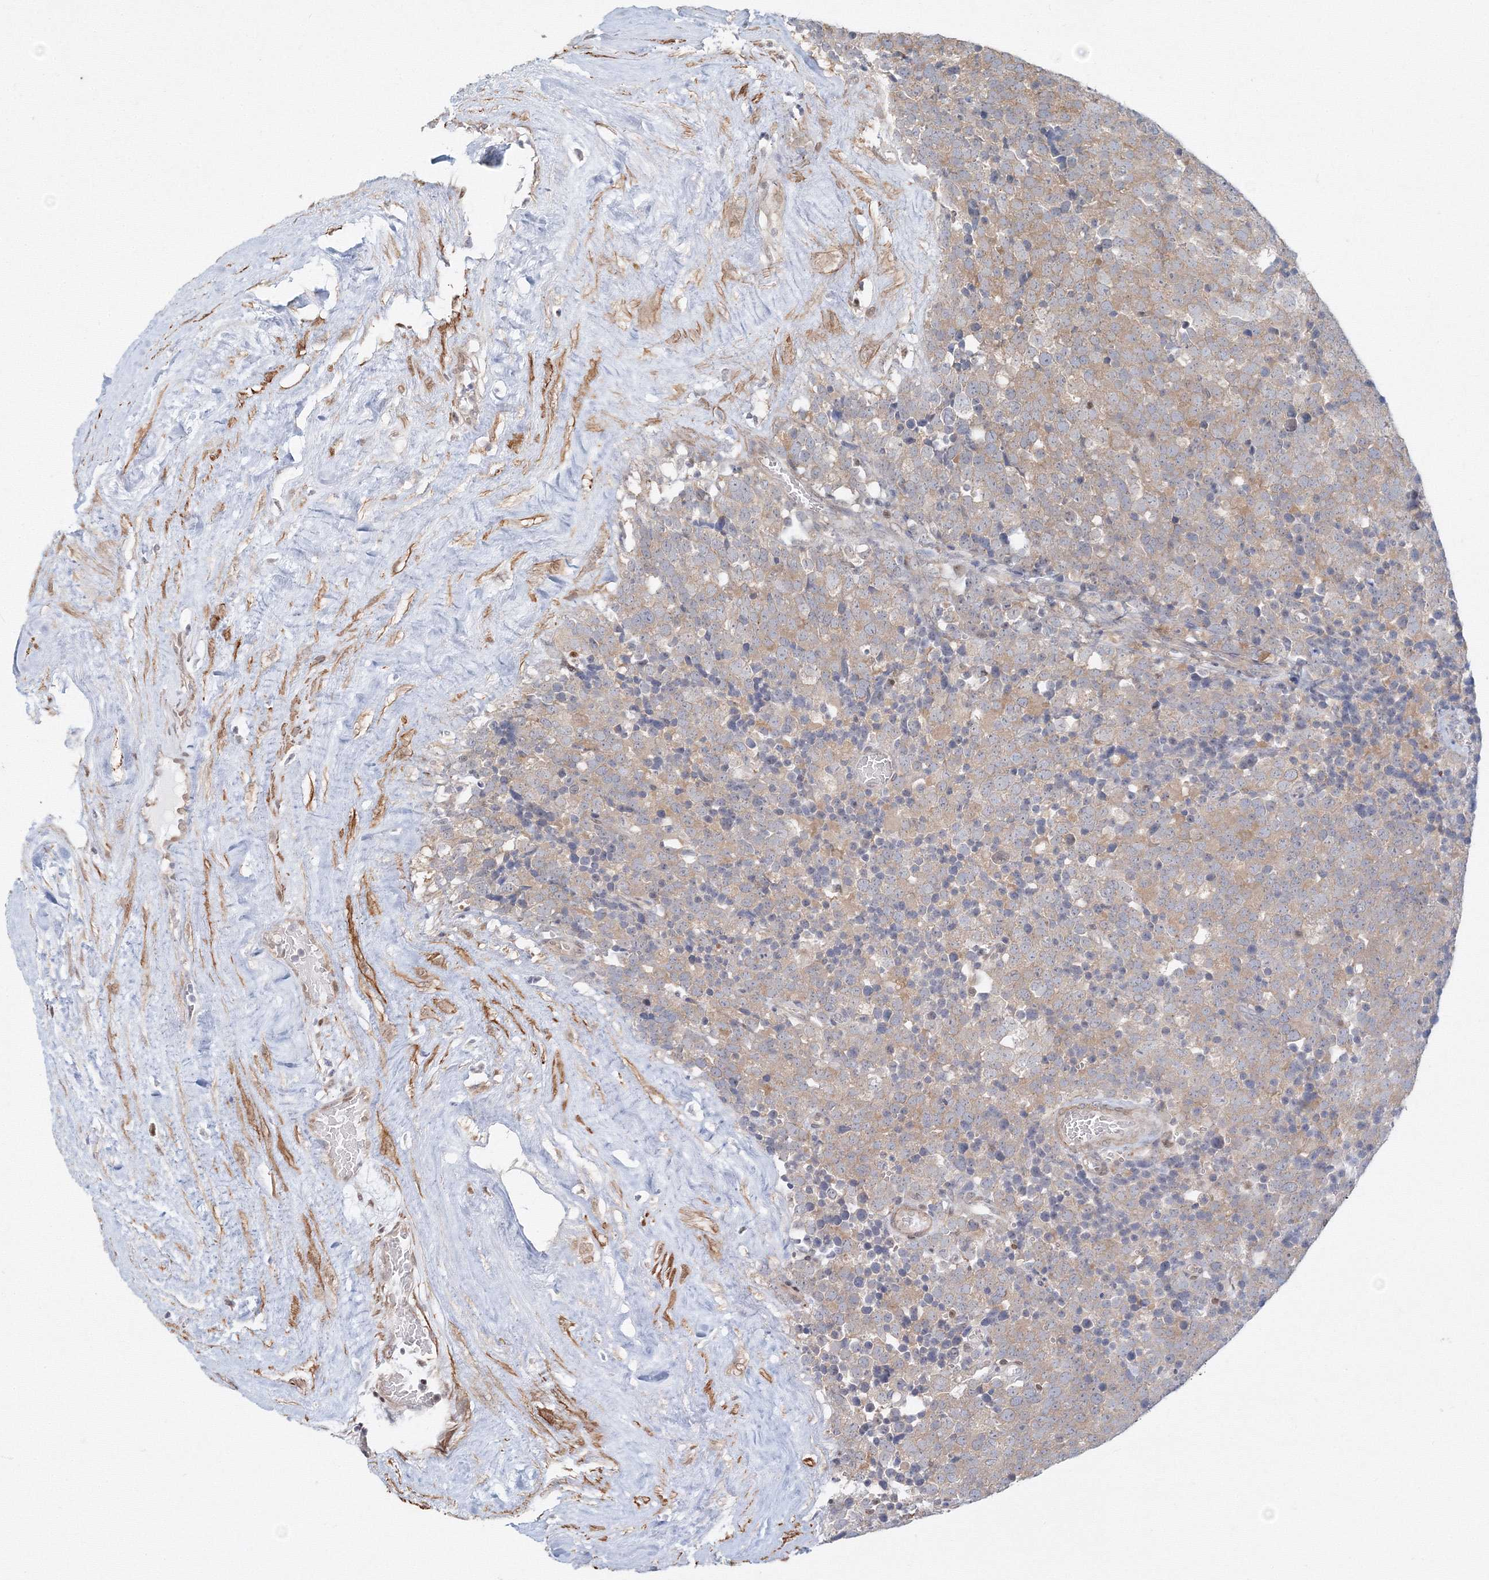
{"staining": {"intensity": "moderate", "quantity": "25%-75%", "location": "cytoplasmic/membranous"}, "tissue": "testis cancer", "cell_type": "Tumor cells", "image_type": "cancer", "snomed": [{"axis": "morphology", "description": "Seminoma, NOS"}, {"axis": "topography", "description": "Testis"}], "caption": "Brown immunohistochemical staining in seminoma (testis) displays moderate cytoplasmic/membranous expression in approximately 25%-75% of tumor cells.", "gene": "ARHGAP21", "patient": {"sex": "male", "age": 71}}